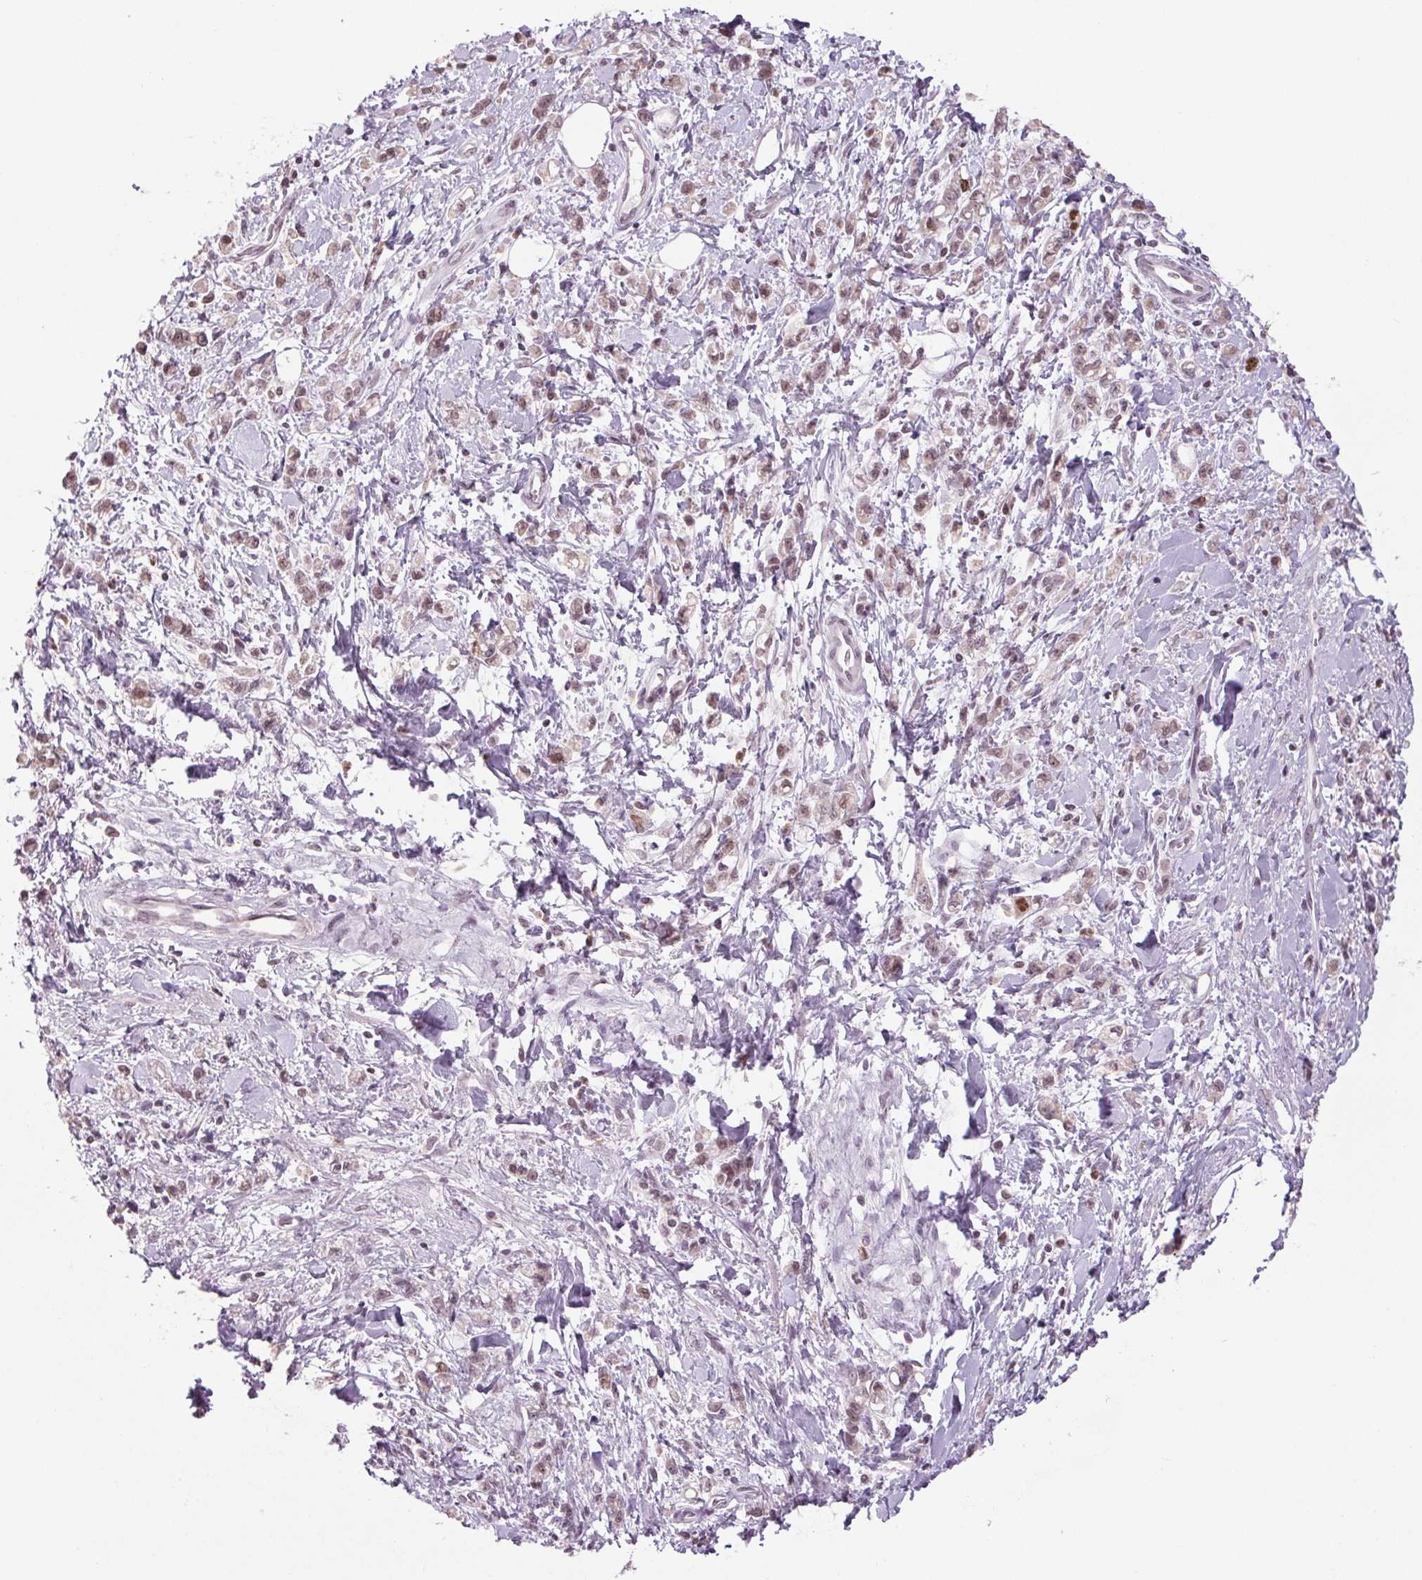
{"staining": {"intensity": "weak", "quantity": ">75%", "location": "nuclear"}, "tissue": "stomach cancer", "cell_type": "Tumor cells", "image_type": "cancer", "snomed": [{"axis": "morphology", "description": "Adenocarcinoma, NOS"}, {"axis": "topography", "description": "Stomach"}], "caption": "The immunohistochemical stain highlights weak nuclear positivity in tumor cells of adenocarcinoma (stomach) tissue.", "gene": "SMIM6", "patient": {"sex": "male", "age": 77}}